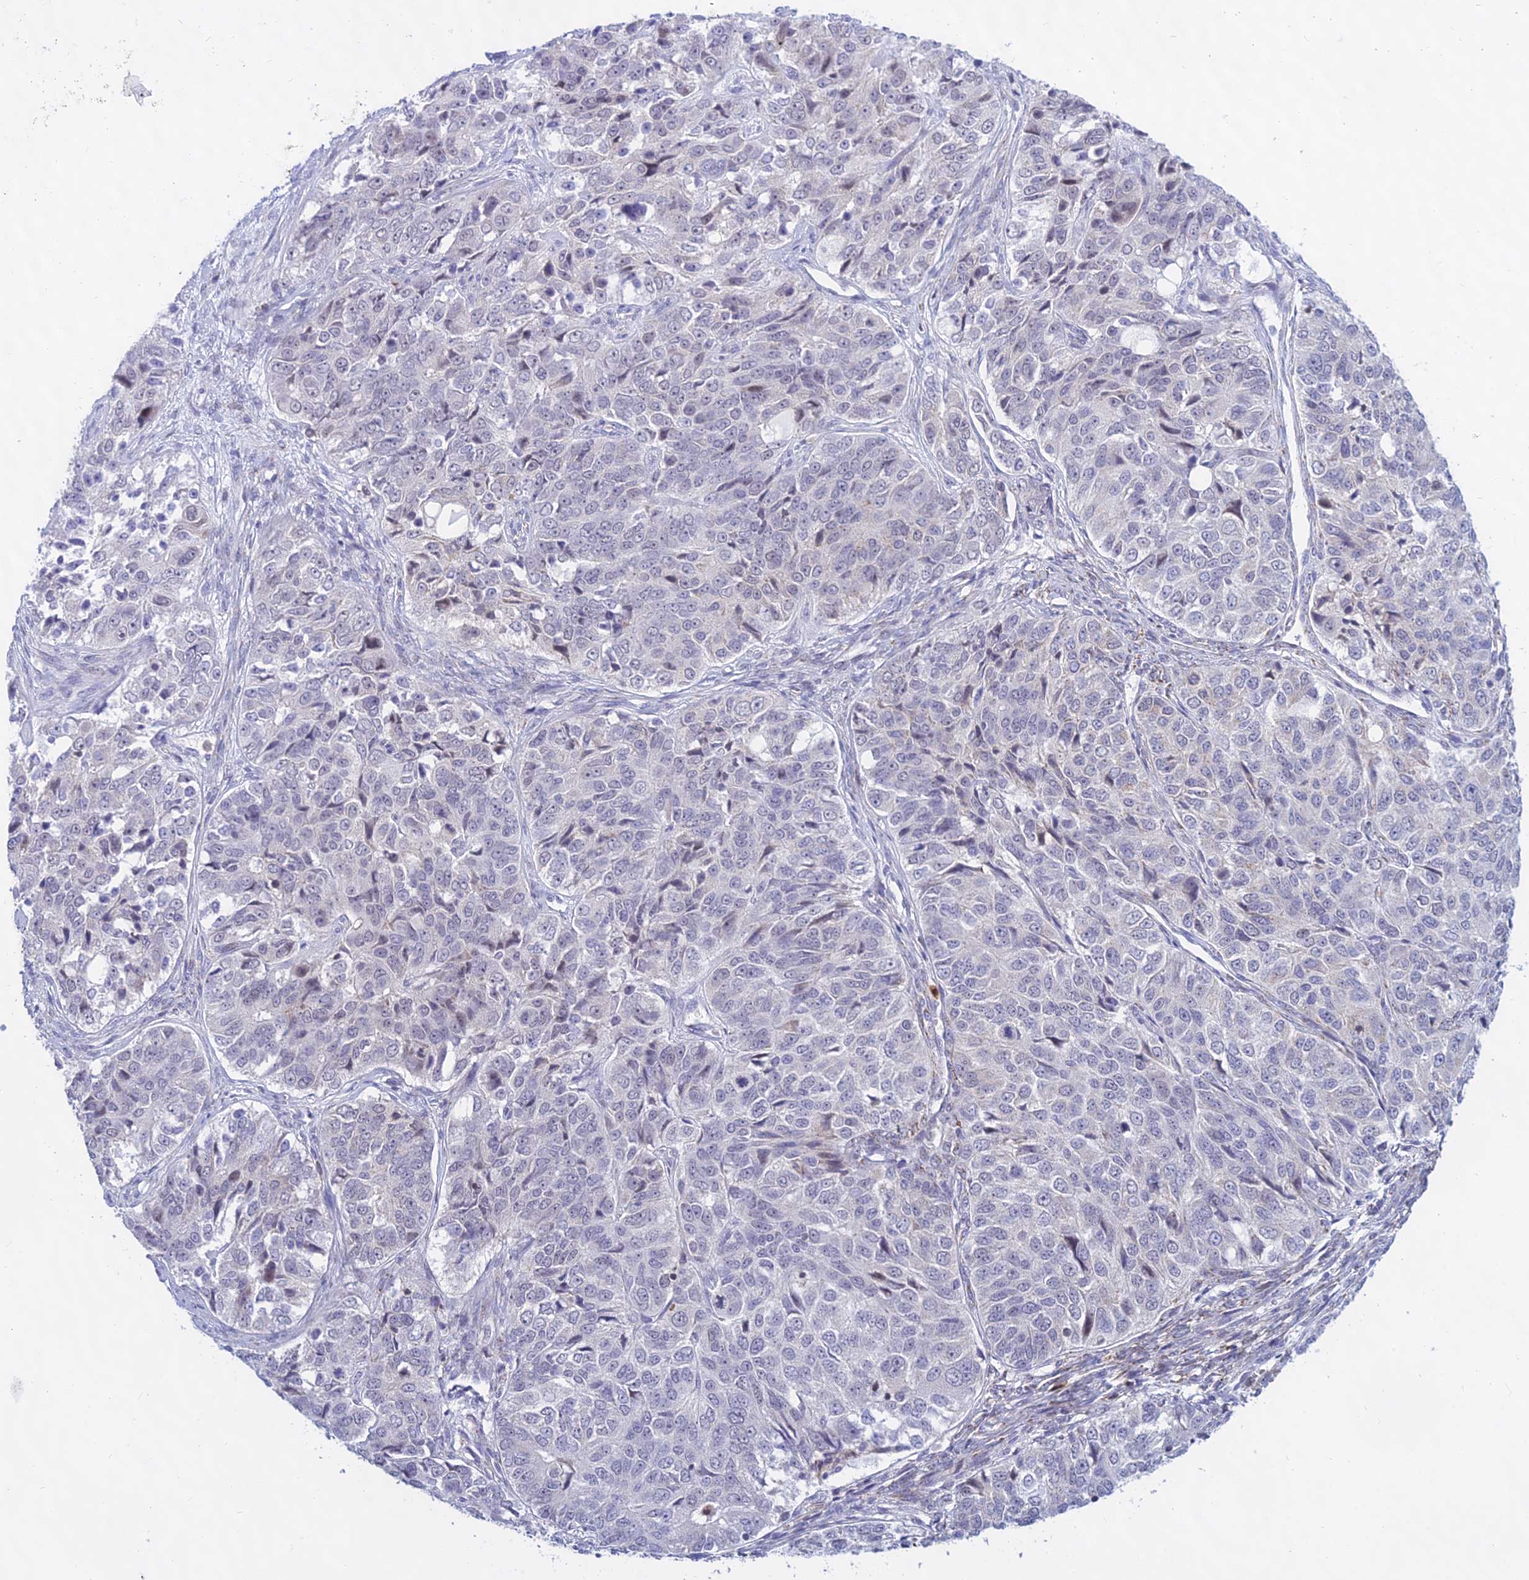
{"staining": {"intensity": "negative", "quantity": "none", "location": "none"}, "tissue": "ovarian cancer", "cell_type": "Tumor cells", "image_type": "cancer", "snomed": [{"axis": "morphology", "description": "Carcinoma, endometroid"}, {"axis": "topography", "description": "Ovary"}], "caption": "The micrograph reveals no staining of tumor cells in ovarian endometroid carcinoma.", "gene": "KRR1", "patient": {"sex": "female", "age": 51}}